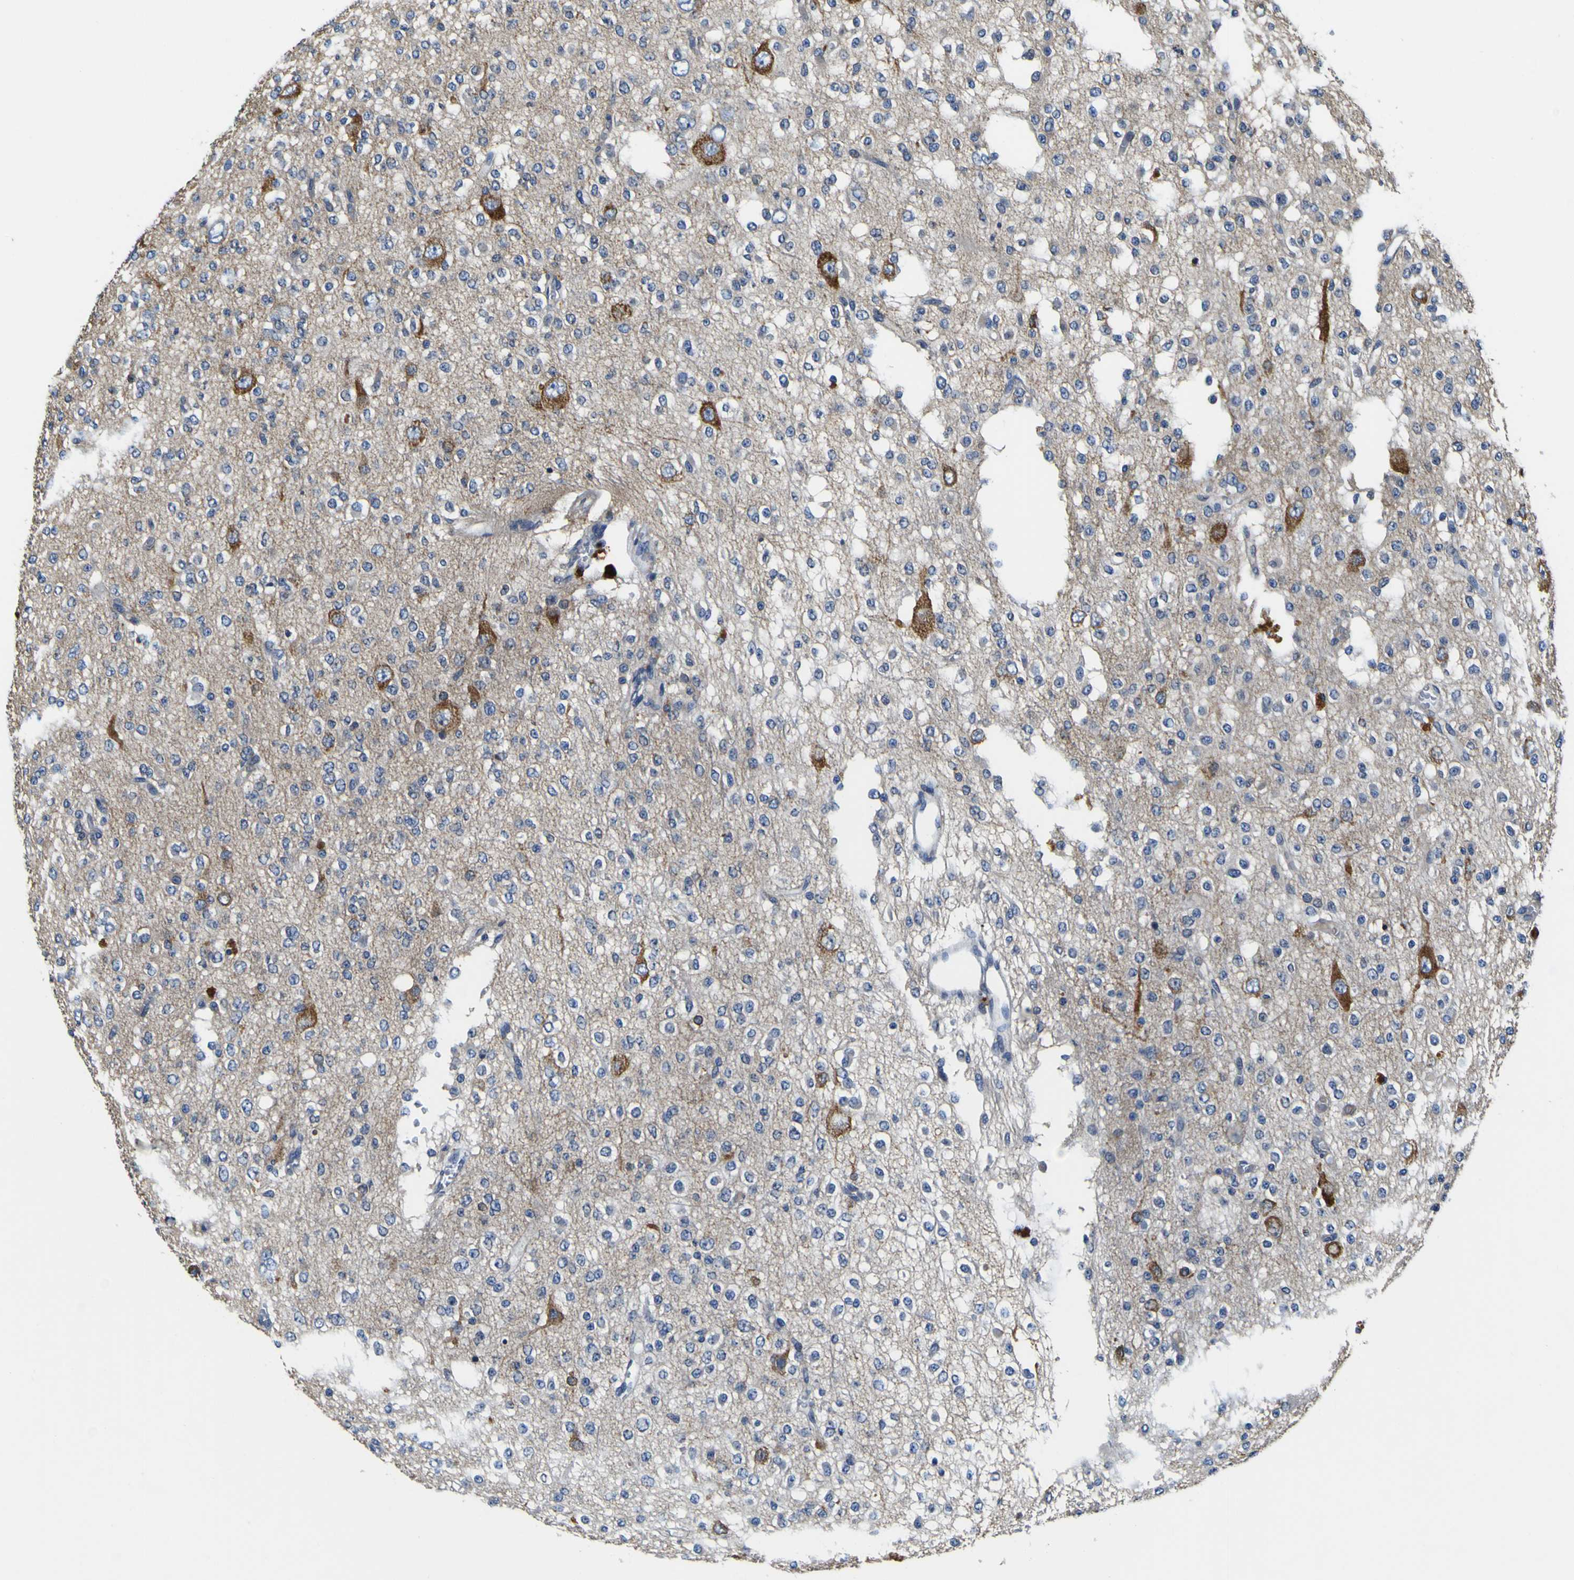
{"staining": {"intensity": "negative", "quantity": "none", "location": "none"}, "tissue": "glioma", "cell_type": "Tumor cells", "image_type": "cancer", "snomed": [{"axis": "morphology", "description": "Glioma, malignant, Low grade"}, {"axis": "topography", "description": "Brain"}], "caption": "Immunohistochemistry image of neoplastic tissue: malignant glioma (low-grade) stained with DAB demonstrates no significant protein positivity in tumor cells. (DAB (3,3'-diaminobenzidine) immunohistochemistry (IHC), high magnification).", "gene": "EPHB4", "patient": {"sex": "male", "age": 38}}